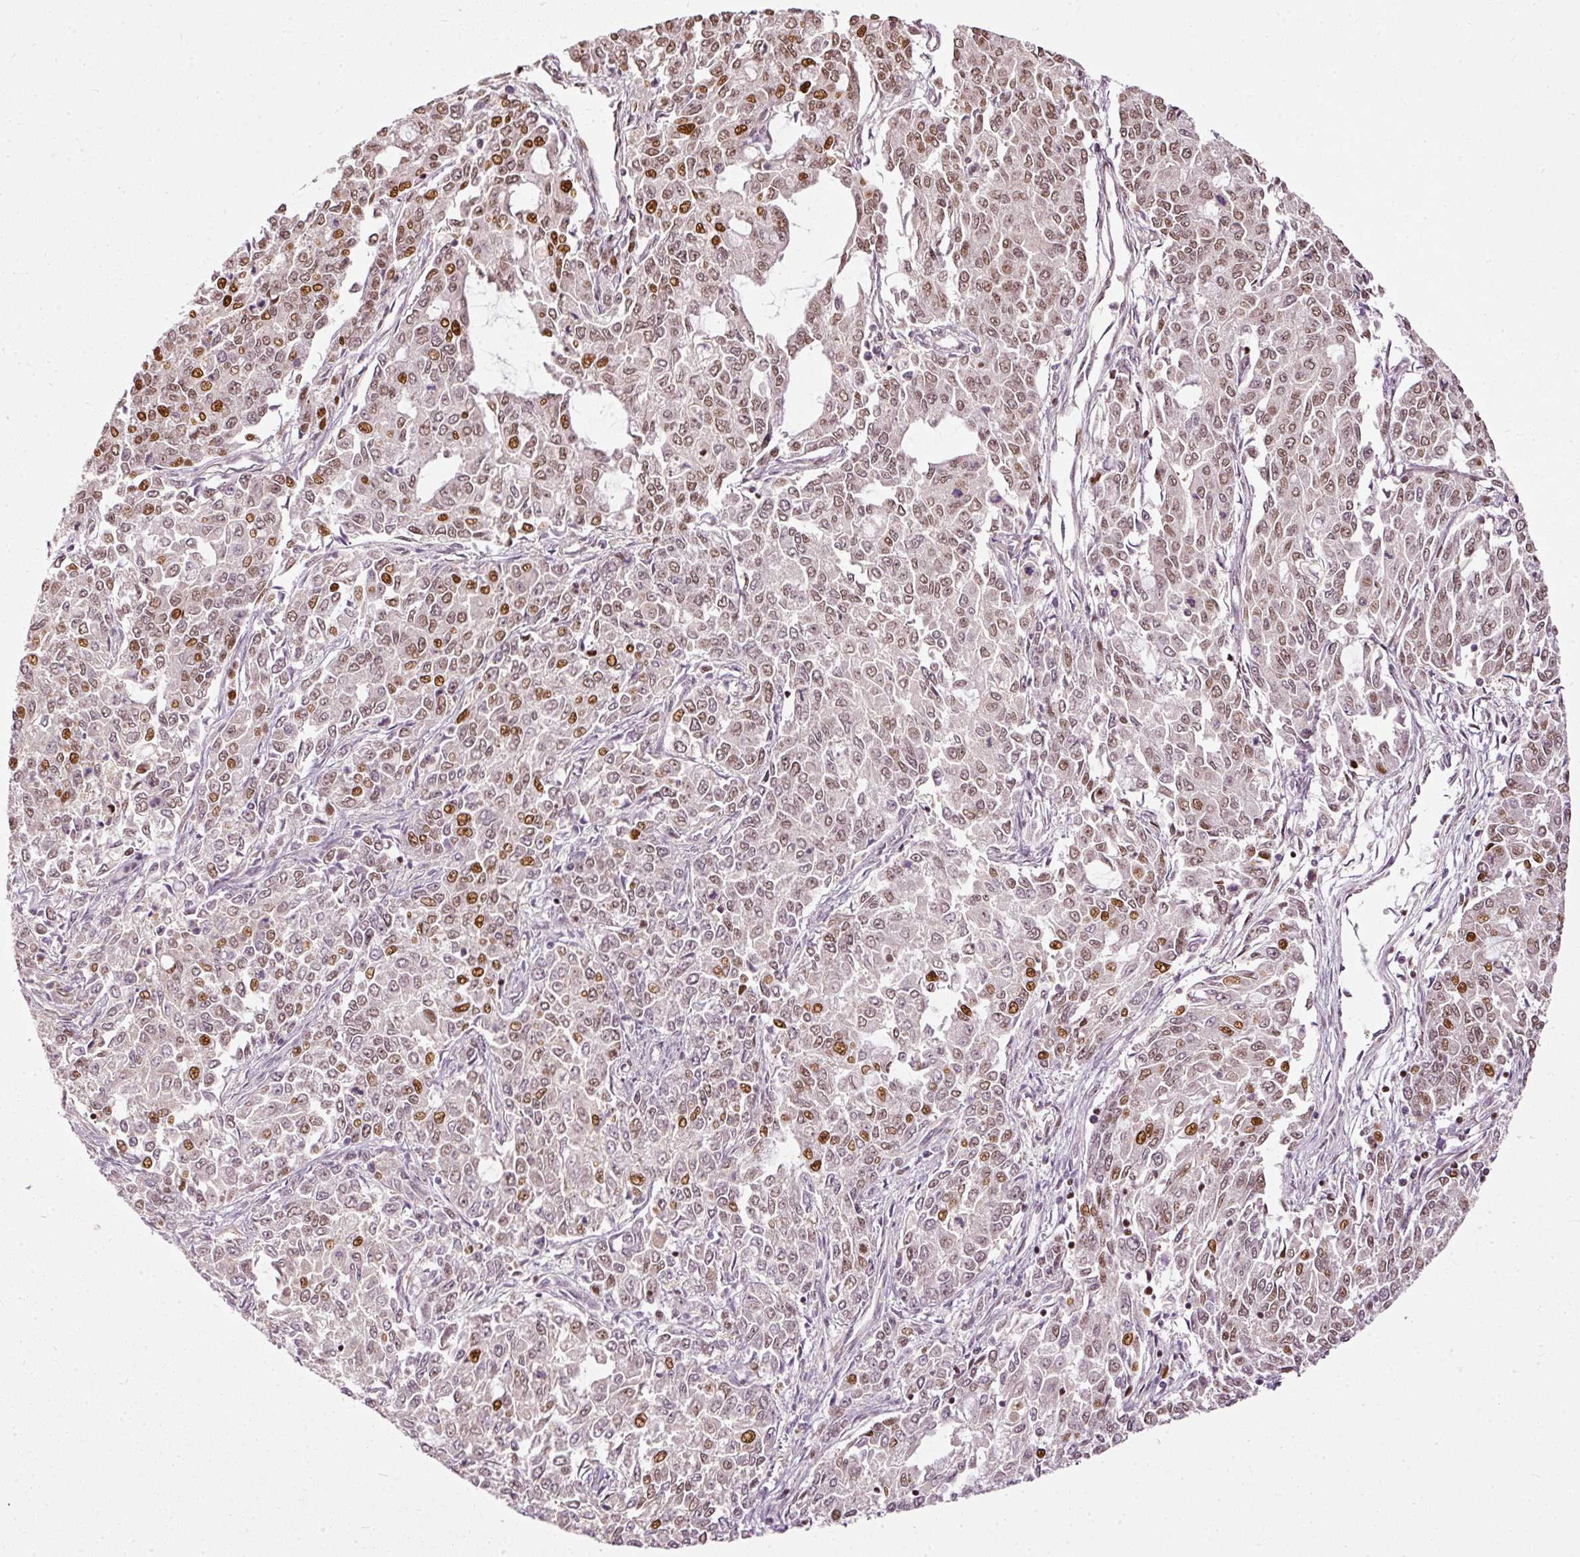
{"staining": {"intensity": "moderate", "quantity": "25%-75%", "location": "nuclear"}, "tissue": "endometrial cancer", "cell_type": "Tumor cells", "image_type": "cancer", "snomed": [{"axis": "morphology", "description": "Adenocarcinoma, NOS"}, {"axis": "topography", "description": "Endometrium"}], "caption": "Protein expression analysis of endometrial cancer (adenocarcinoma) reveals moderate nuclear expression in approximately 25%-75% of tumor cells. The protein is shown in brown color, while the nuclei are stained blue.", "gene": "ZNF778", "patient": {"sex": "female", "age": 50}}